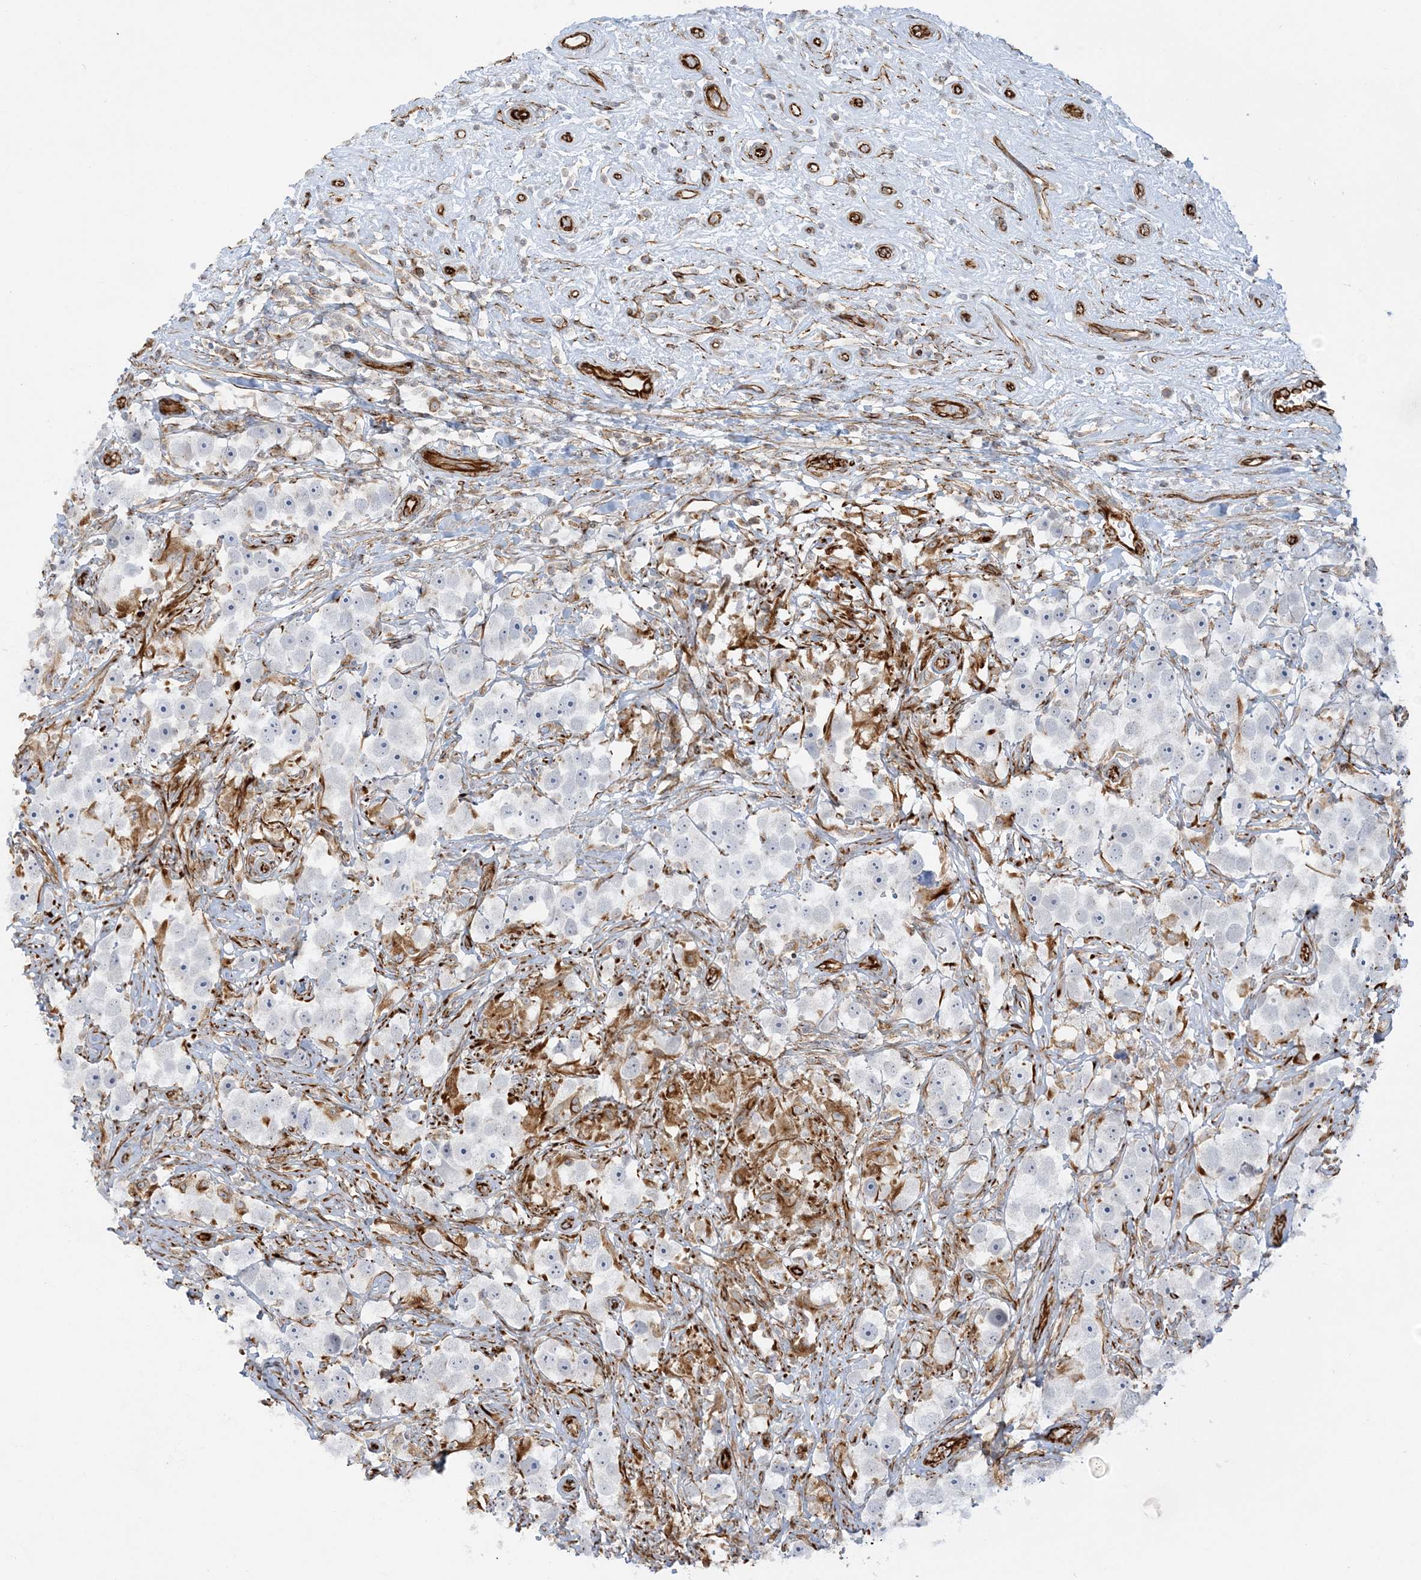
{"staining": {"intensity": "negative", "quantity": "none", "location": "none"}, "tissue": "testis cancer", "cell_type": "Tumor cells", "image_type": "cancer", "snomed": [{"axis": "morphology", "description": "Seminoma, NOS"}, {"axis": "topography", "description": "Testis"}], "caption": "Immunohistochemistry of testis seminoma reveals no expression in tumor cells.", "gene": "SCLT1", "patient": {"sex": "male", "age": 49}}